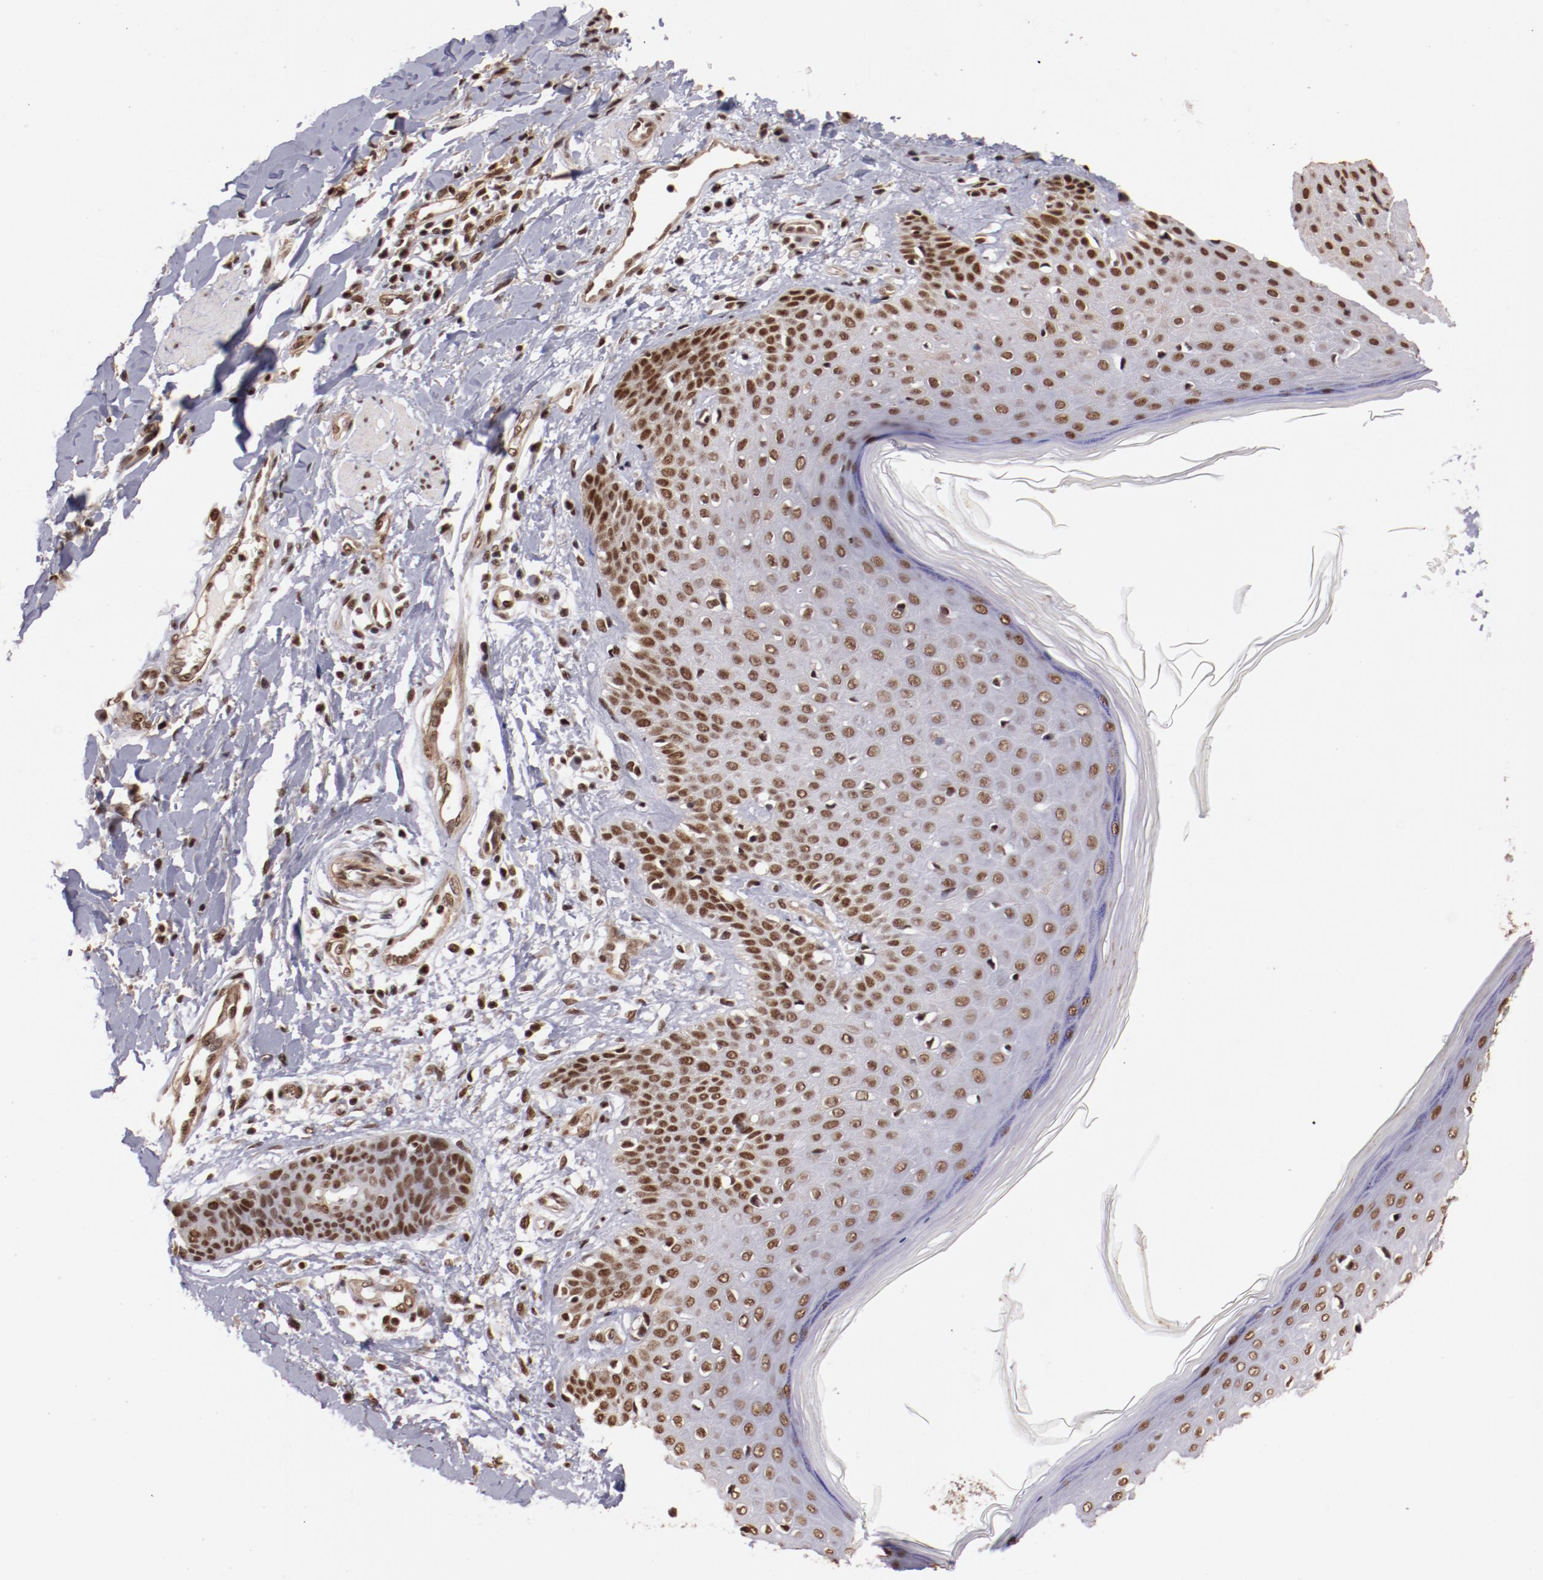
{"staining": {"intensity": "moderate", "quantity": ">75%", "location": "nuclear"}, "tissue": "skin cancer", "cell_type": "Tumor cells", "image_type": "cancer", "snomed": [{"axis": "morphology", "description": "Squamous cell carcinoma, NOS"}, {"axis": "topography", "description": "Skin"}], "caption": "A brown stain highlights moderate nuclear expression of a protein in human skin cancer tumor cells.", "gene": "STAG2", "patient": {"sex": "female", "age": 59}}